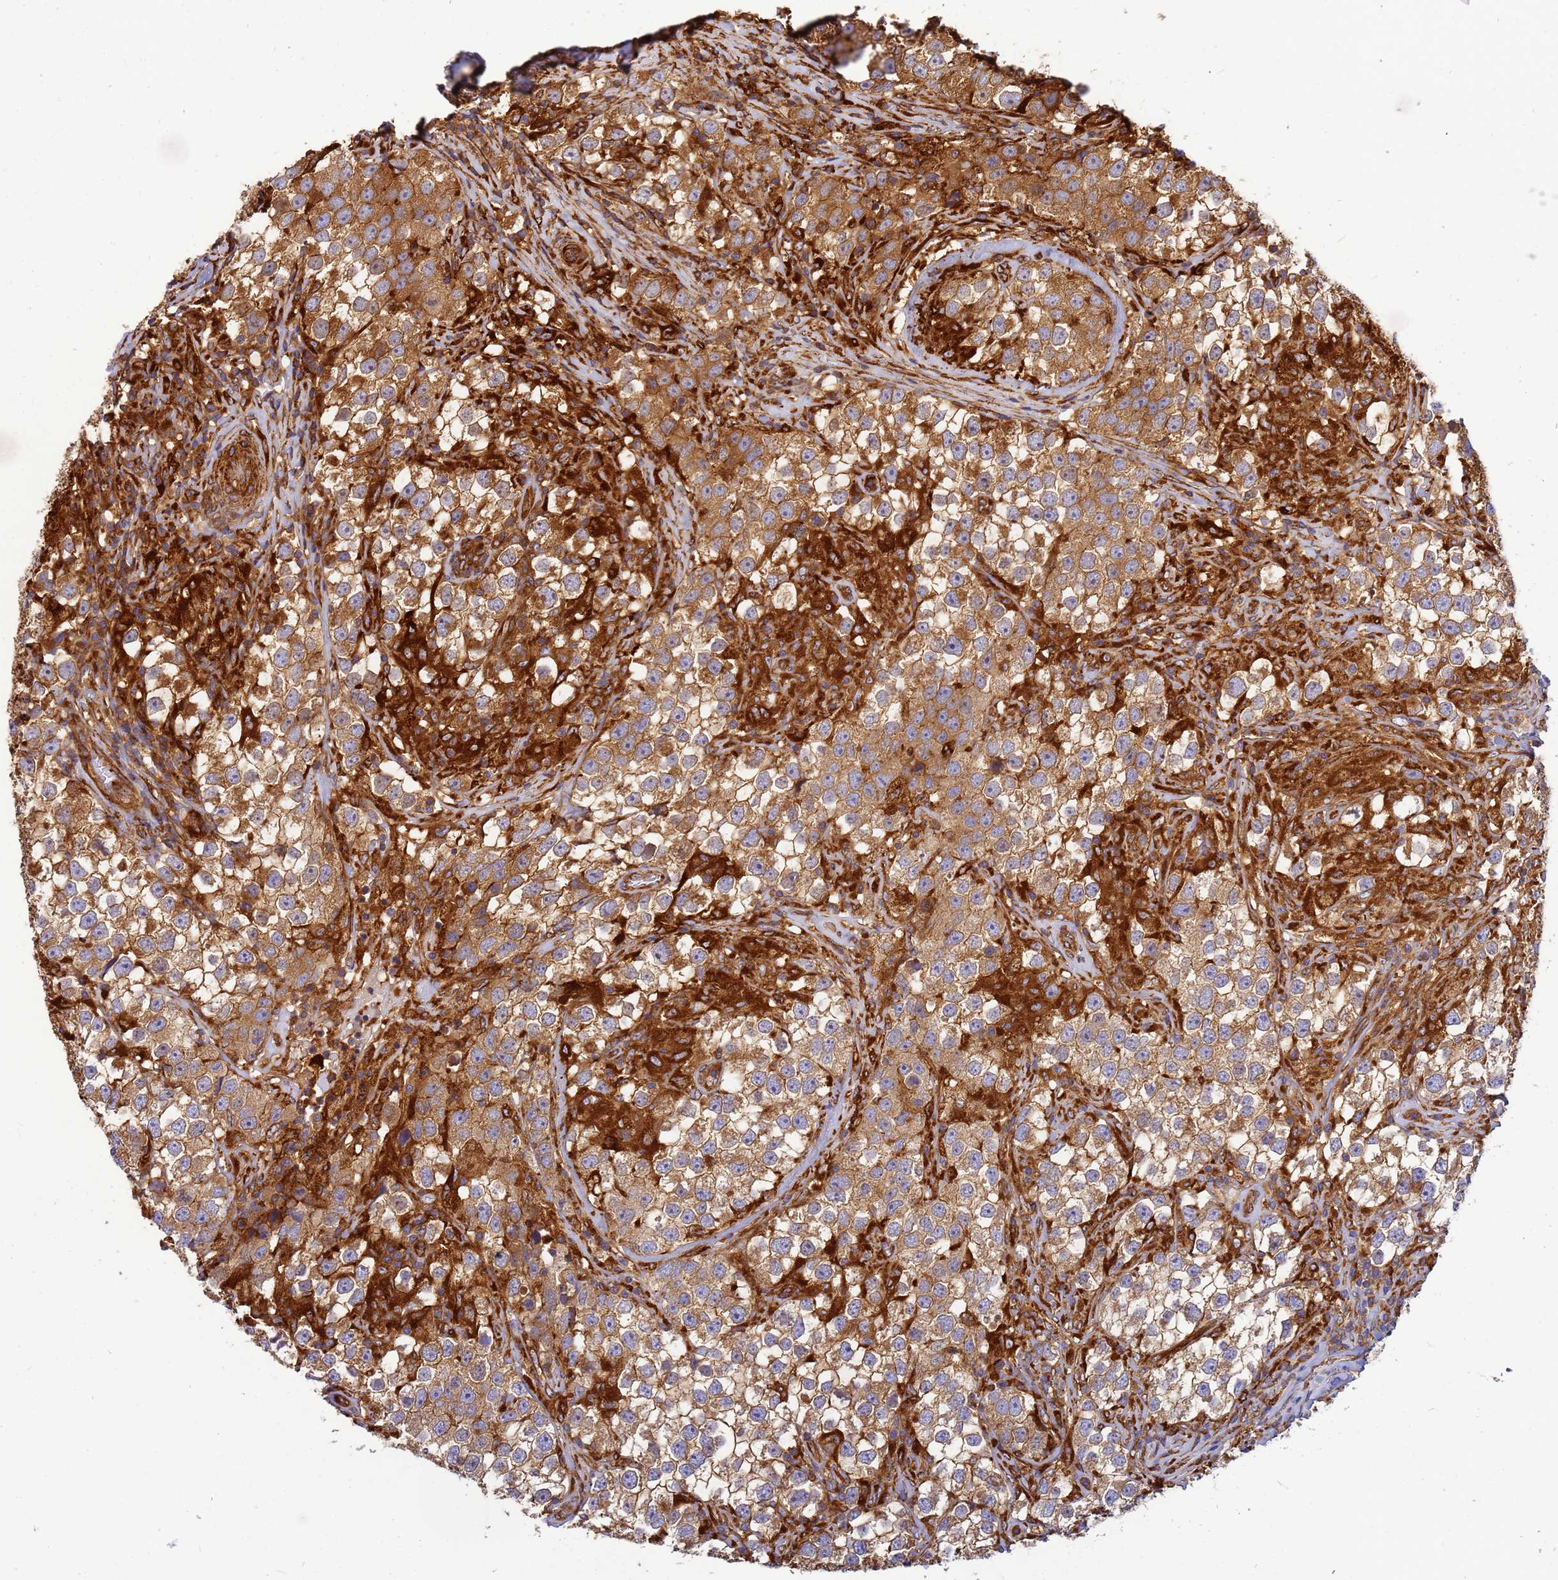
{"staining": {"intensity": "moderate", "quantity": ">75%", "location": "cytoplasmic/membranous"}, "tissue": "testis cancer", "cell_type": "Tumor cells", "image_type": "cancer", "snomed": [{"axis": "morphology", "description": "Seminoma, NOS"}, {"axis": "topography", "description": "Testis"}], "caption": "Testis cancer (seminoma) stained for a protein (brown) shows moderate cytoplasmic/membranous positive positivity in about >75% of tumor cells.", "gene": "C2CD5", "patient": {"sex": "male", "age": 46}}